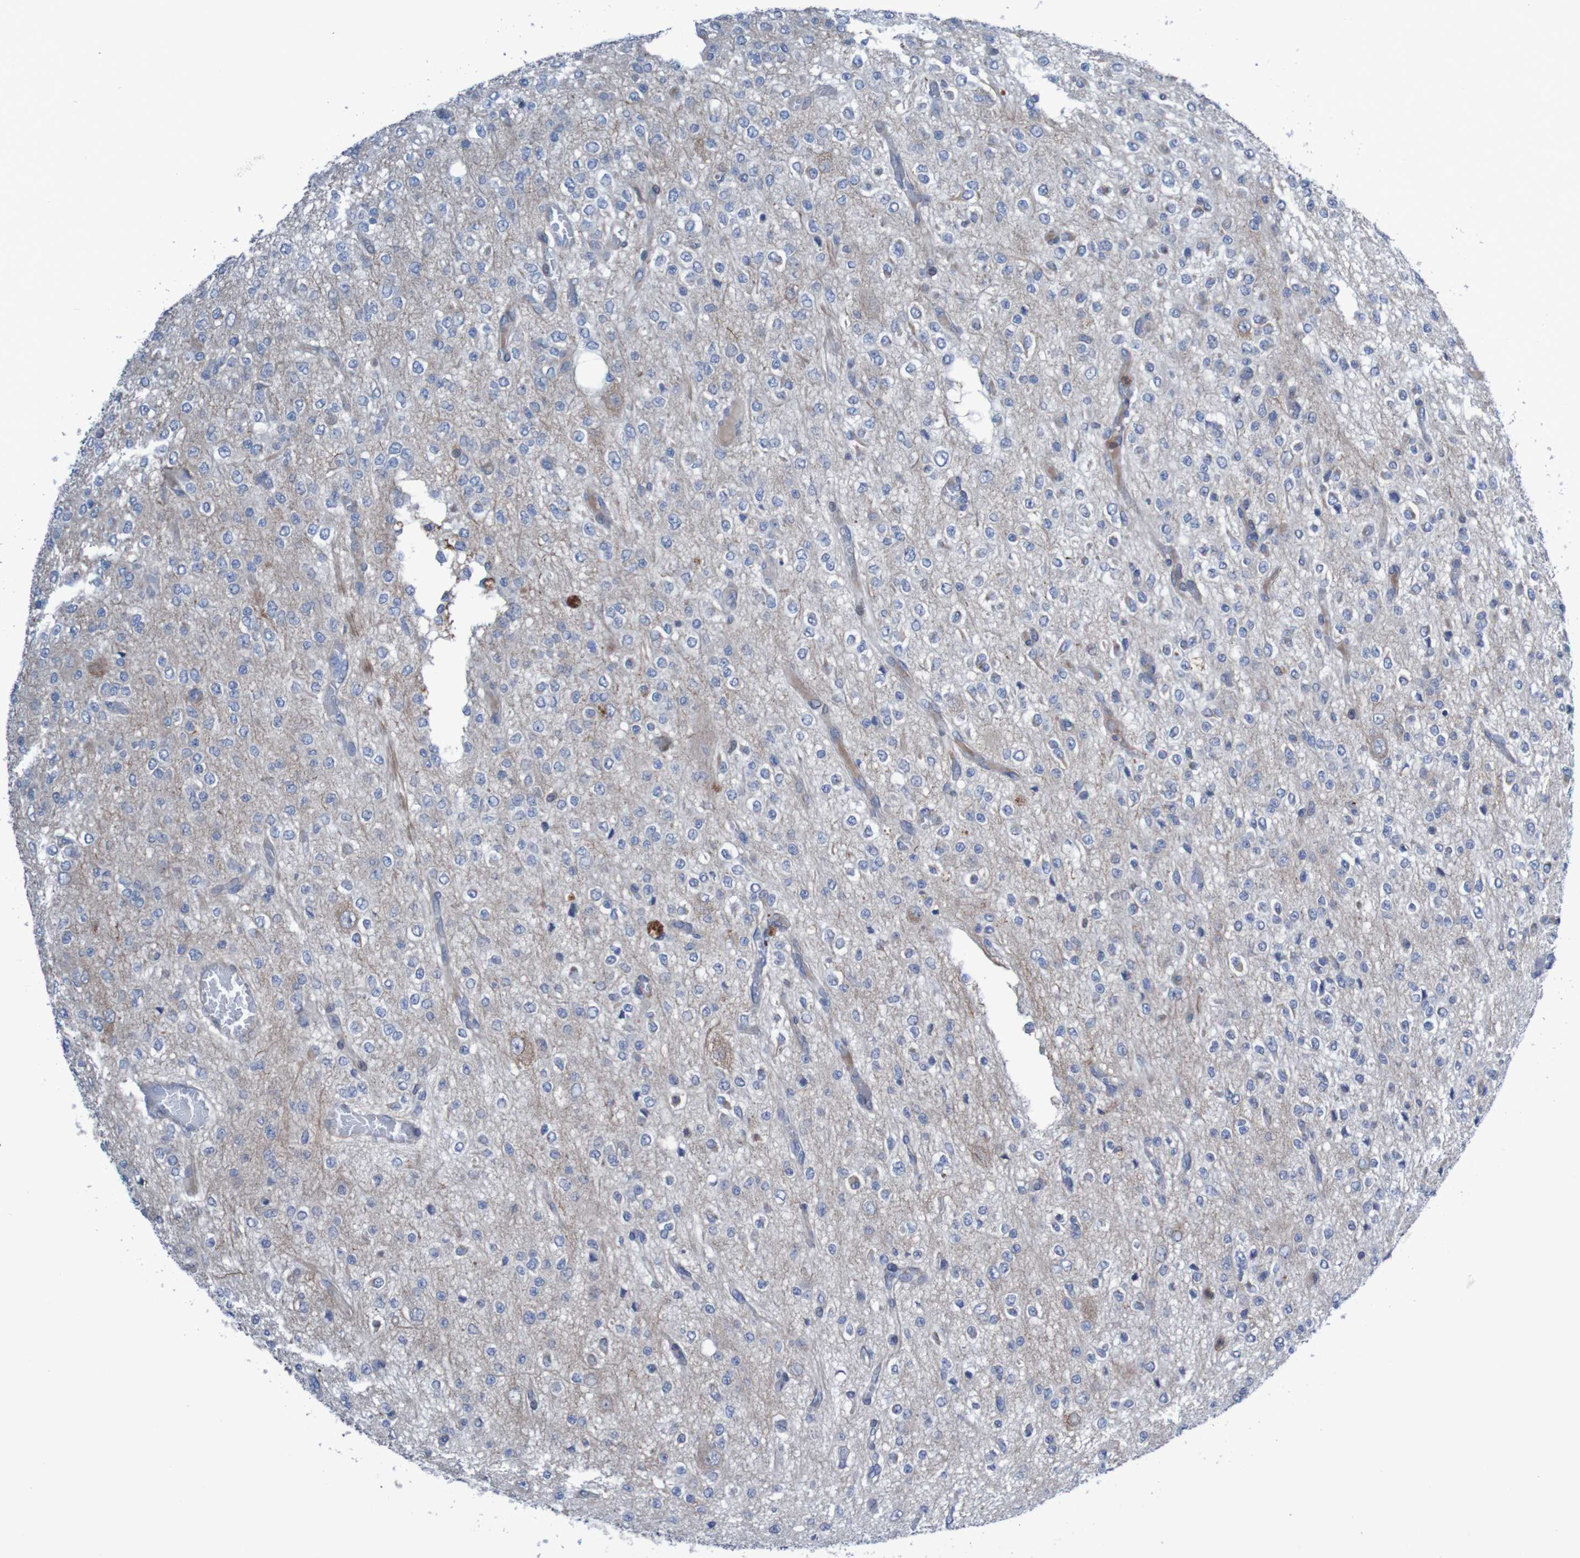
{"staining": {"intensity": "weak", "quantity": "<25%", "location": "cytoplasmic/membranous"}, "tissue": "glioma", "cell_type": "Tumor cells", "image_type": "cancer", "snomed": [{"axis": "morphology", "description": "Glioma, malignant, Low grade"}, {"axis": "topography", "description": "Brain"}], "caption": "The immunohistochemistry micrograph has no significant expression in tumor cells of glioma tissue.", "gene": "ANGPT4", "patient": {"sex": "male", "age": 38}}